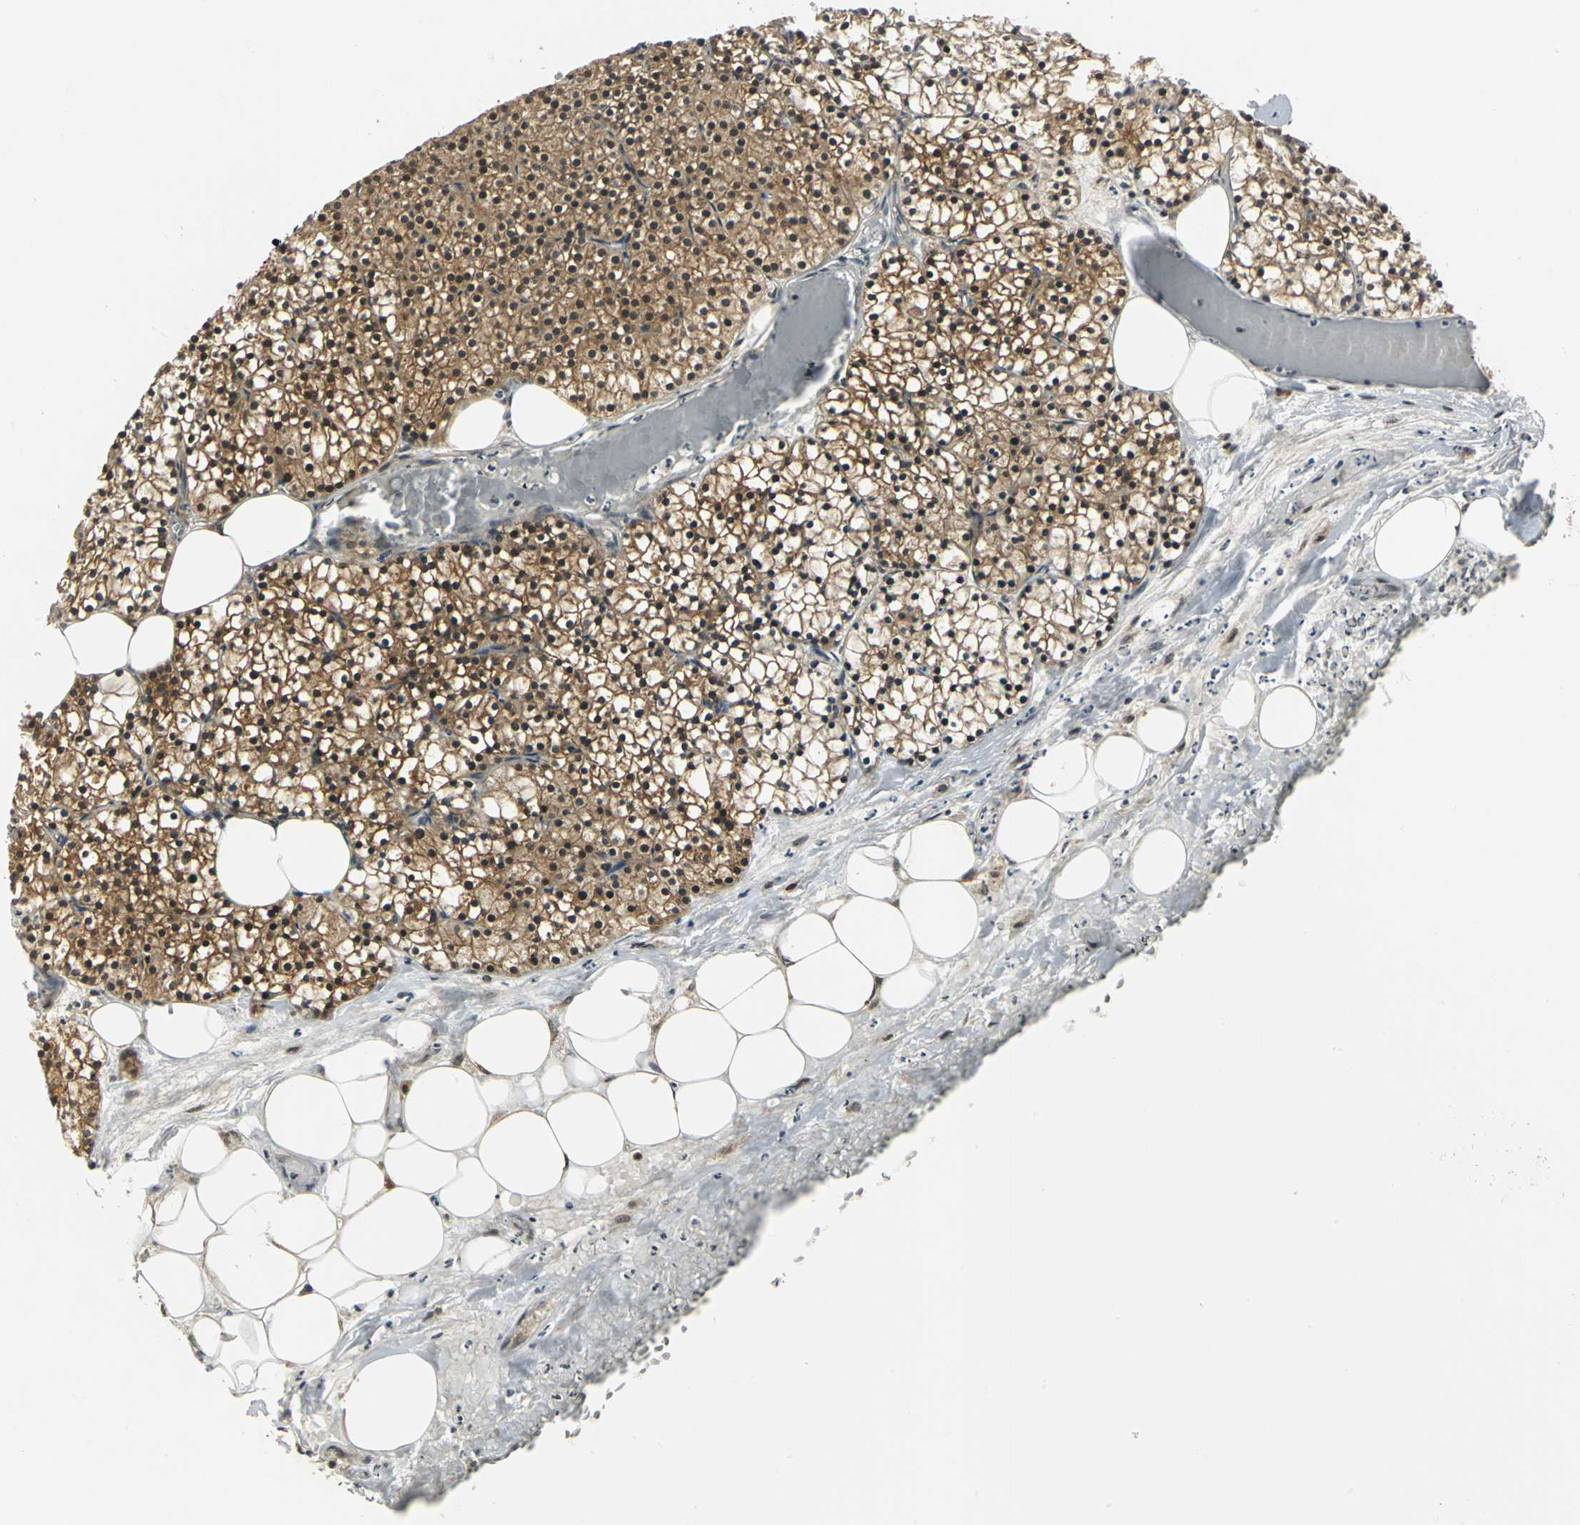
{"staining": {"intensity": "strong", "quantity": ">75%", "location": "cytoplasmic/membranous,nuclear"}, "tissue": "parathyroid gland", "cell_type": "Glandular cells", "image_type": "normal", "snomed": [{"axis": "morphology", "description": "Normal tissue, NOS"}, {"axis": "topography", "description": "Parathyroid gland"}], "caption": "Immunohistochemistry micrograph of normal human parathyroid gland stained for a protein (brown), which demonstrates high levels of strong cytoplasmic/membranous,nuclear staining in about >75% of glandular cells.", "gene": "PSMC4", "patient": {"sex": "female", "age": 63}}